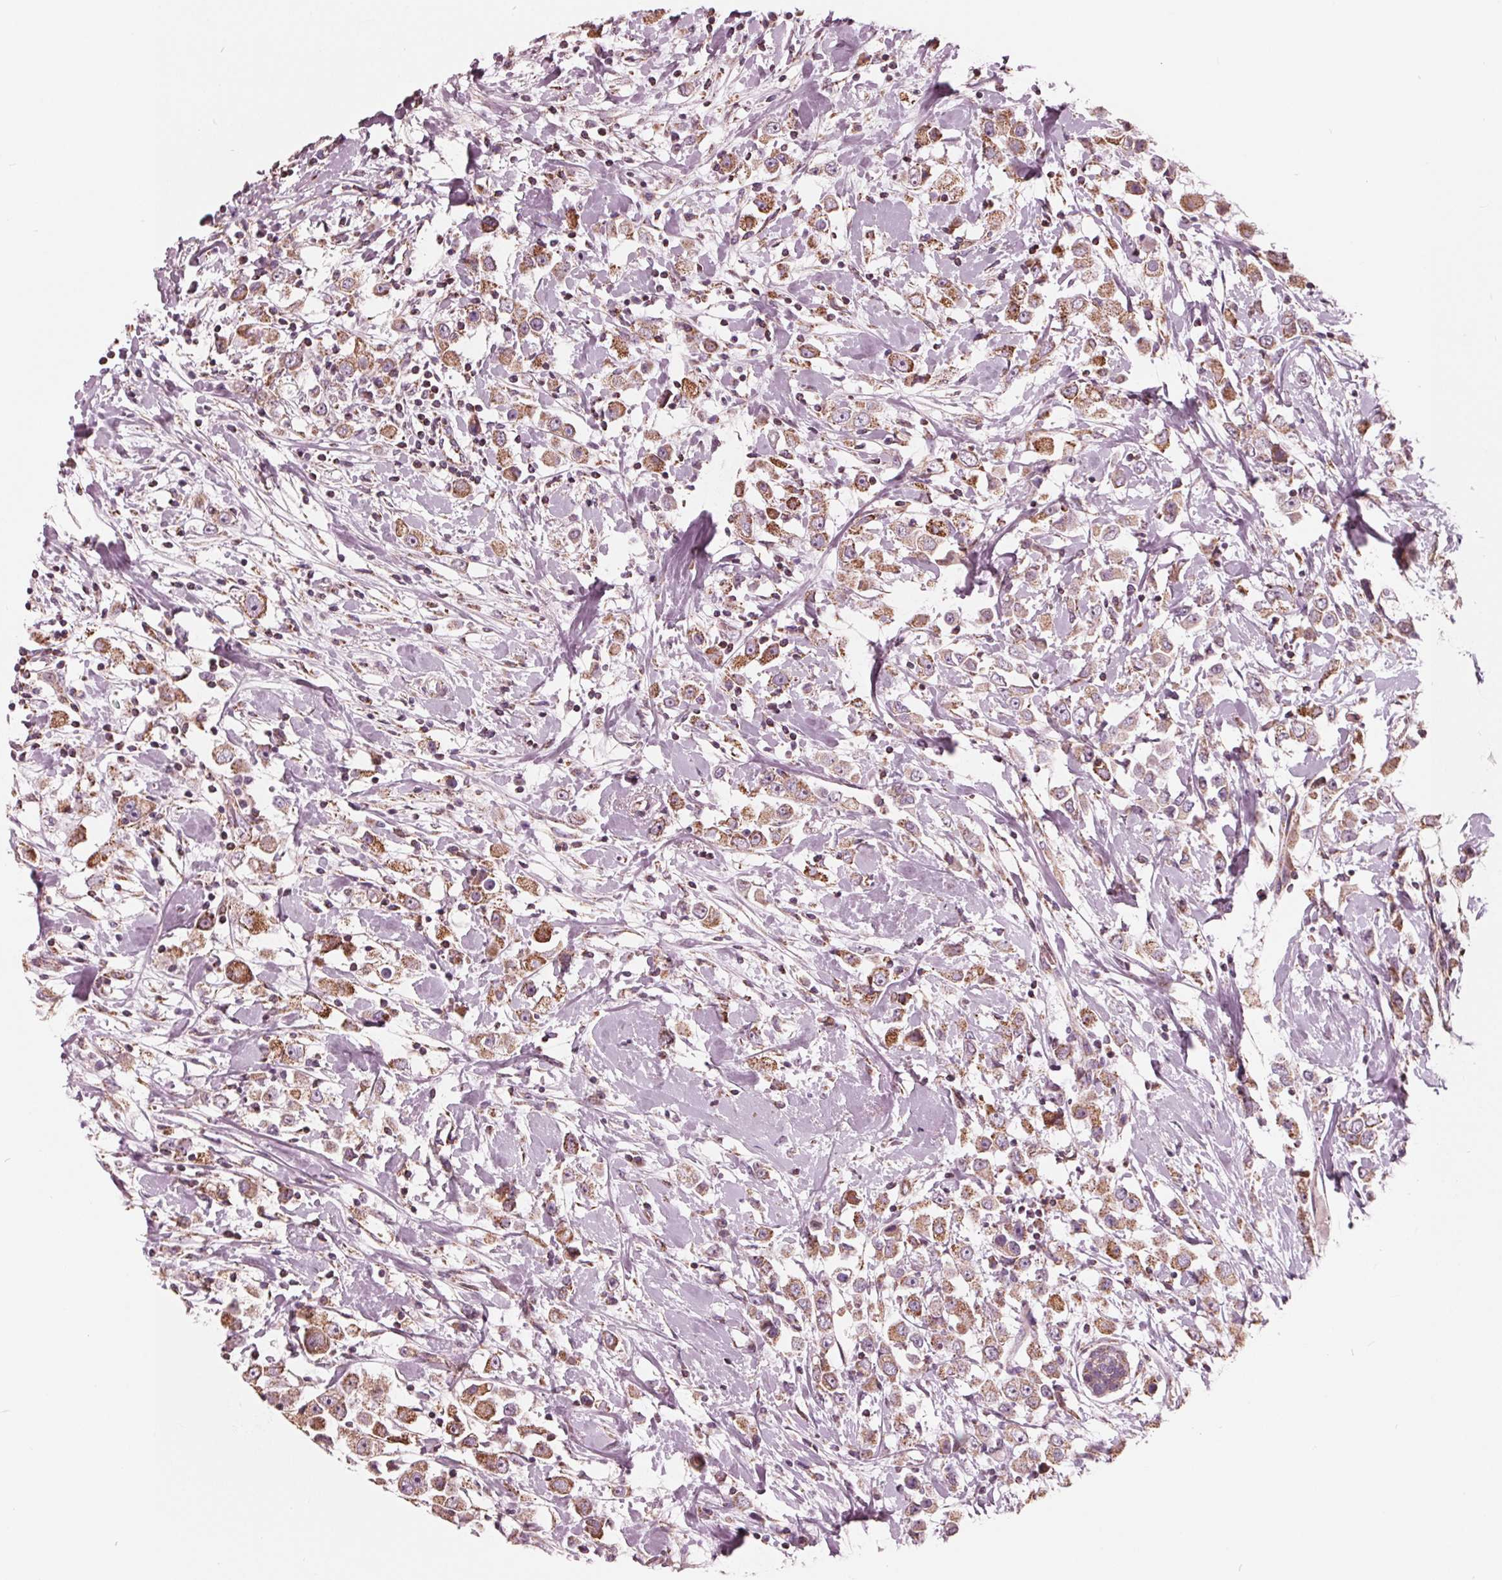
{"staining": {"intensity": "moderate", "quantity": ">75%", "location": "cytoplasmic/membranous"}, "tissue": "breast cancer", "cell_type": "Tumor cells", "image_type": "cancer", "snomed": [{"axis": "morphology", "description": "Duct carcinoma"}, {"axis": "topography", "description": "Breast"}], "caption": "This image exhibits breast intraductal carcinoma stained with immunohistochemistry to label a protein in brown. The cytoplasmic/membranous of tumor cells show moderate positivity for the protein. Nuclei are counter-stained blue.", "gene": "DCAF4L2", "patient": {"sex": "female", "age": 61}}